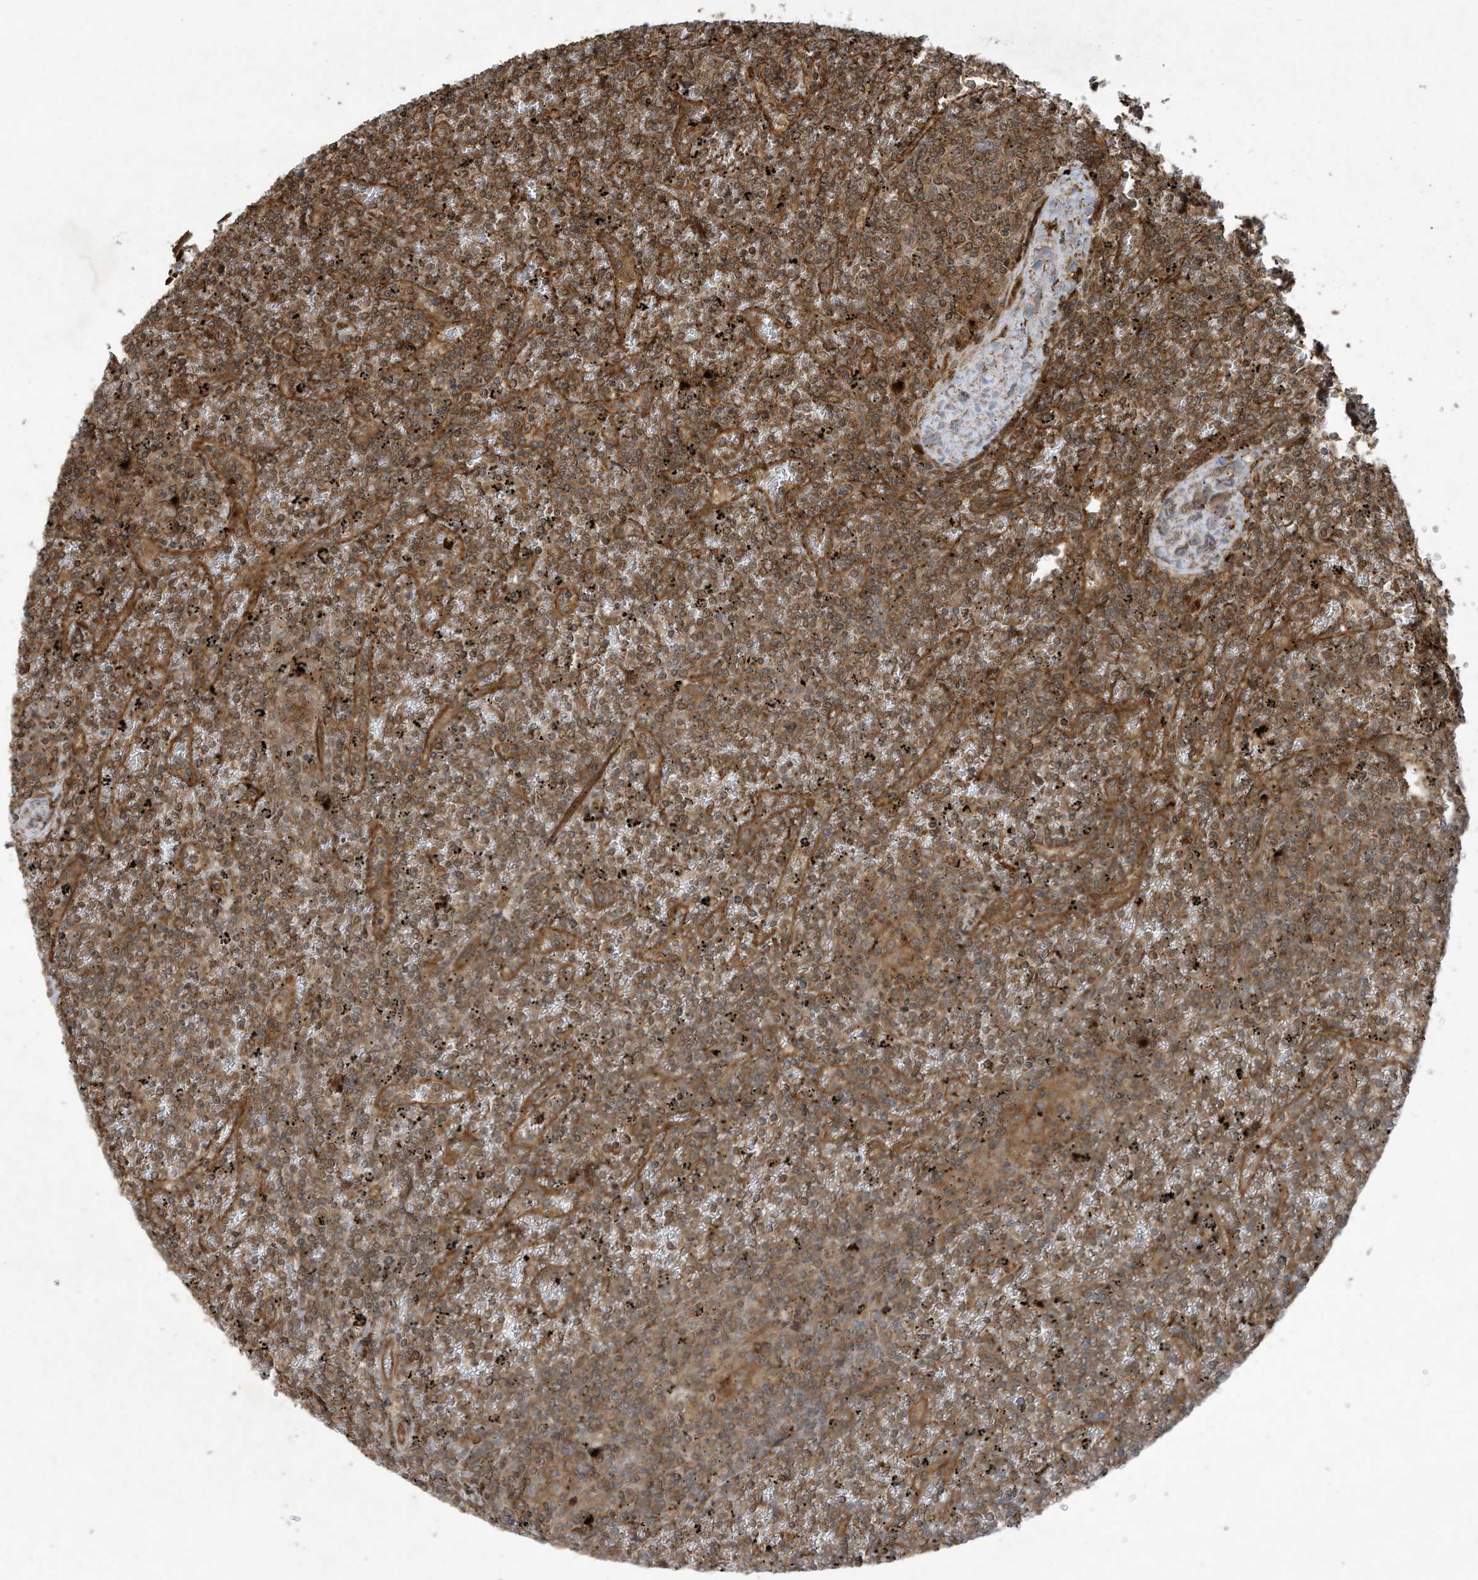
{"staining": {"intensity": "moderate", "quantity": ">75%", "location": "cytoplasmic/membranous"}, "tissue": "lymphoma", "cell_type": "Tumor cells", "image_type": "cancer", "snomed": [{"axis": "morphology", "description": "Malignant lymphoma, non-Hodgkin's type, Low grade"}, {"axis": "topography", "description": "Spleen"}], "caption": "Lymphoma tissue displays moderate cytoplasmic/membranous positivity in about >75% of tumor cells, visualized by immunohistochemistry.", "gene": "DDIT4", "patient": {"sex": "female", "age": 19}}